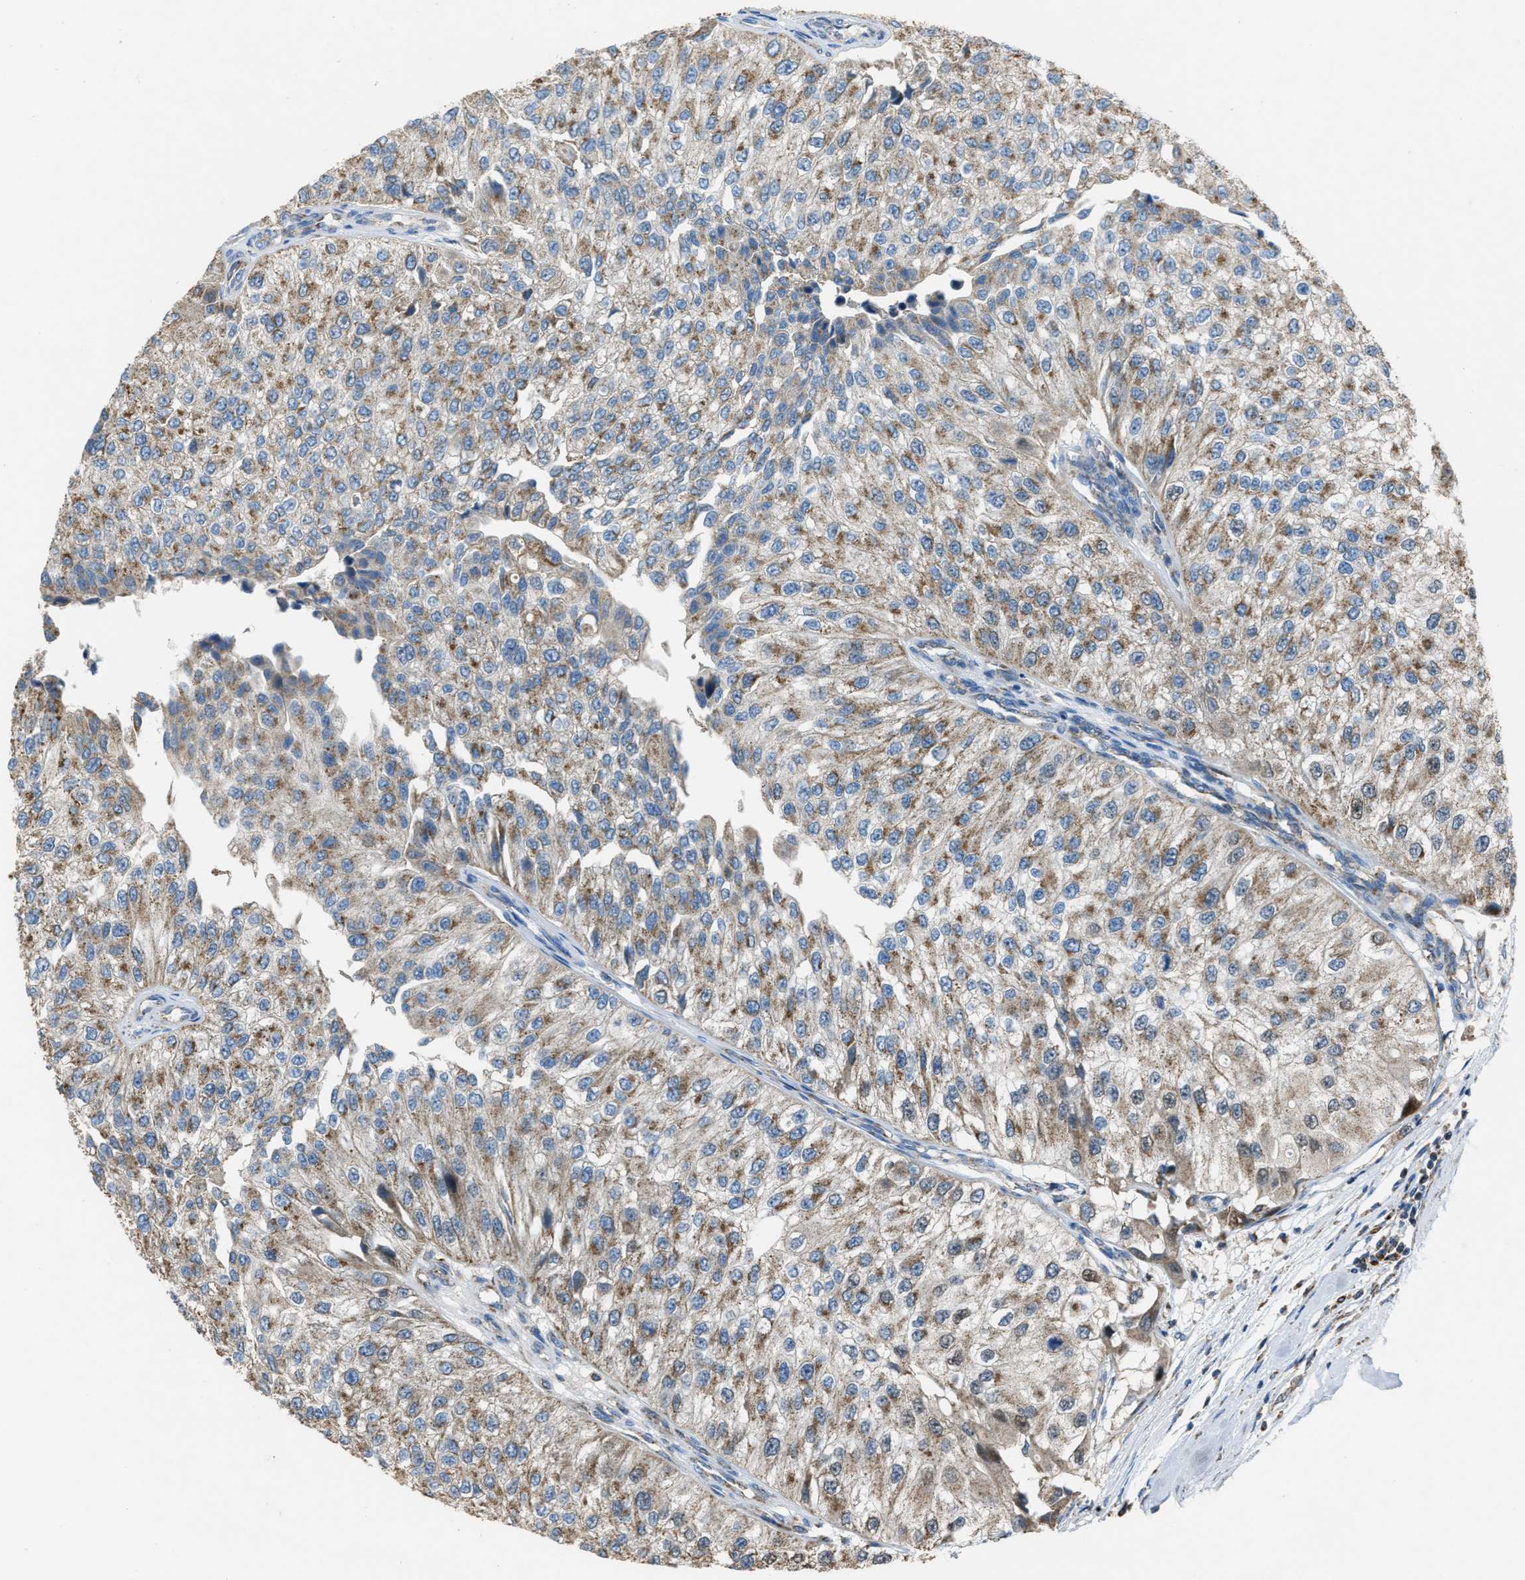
{"staining": {"intensity": "moderate", "quantity": ">75%", "location": "cytoplasmic/membranous"}, "tissue": "urothelial cancer", "cell_type": "Tumor cells", "image_type": "cancer", "snomed": [{"axis": "morphology", "description": "Urothelial carcinoma, High grade"}, {"axis": "topography", "description": "Kidney"}, {"axis": "topography", "description": "Urinary bladder"}], "caption": "Moderate cytoplasmic/membranous positivity for a protein is present in approximately >75% of tumor cells of urothelial cancer using immunohistochemistry (IHC).", "gene": "SLC25A11", "patient": {"sex": "male", "age": 77}}